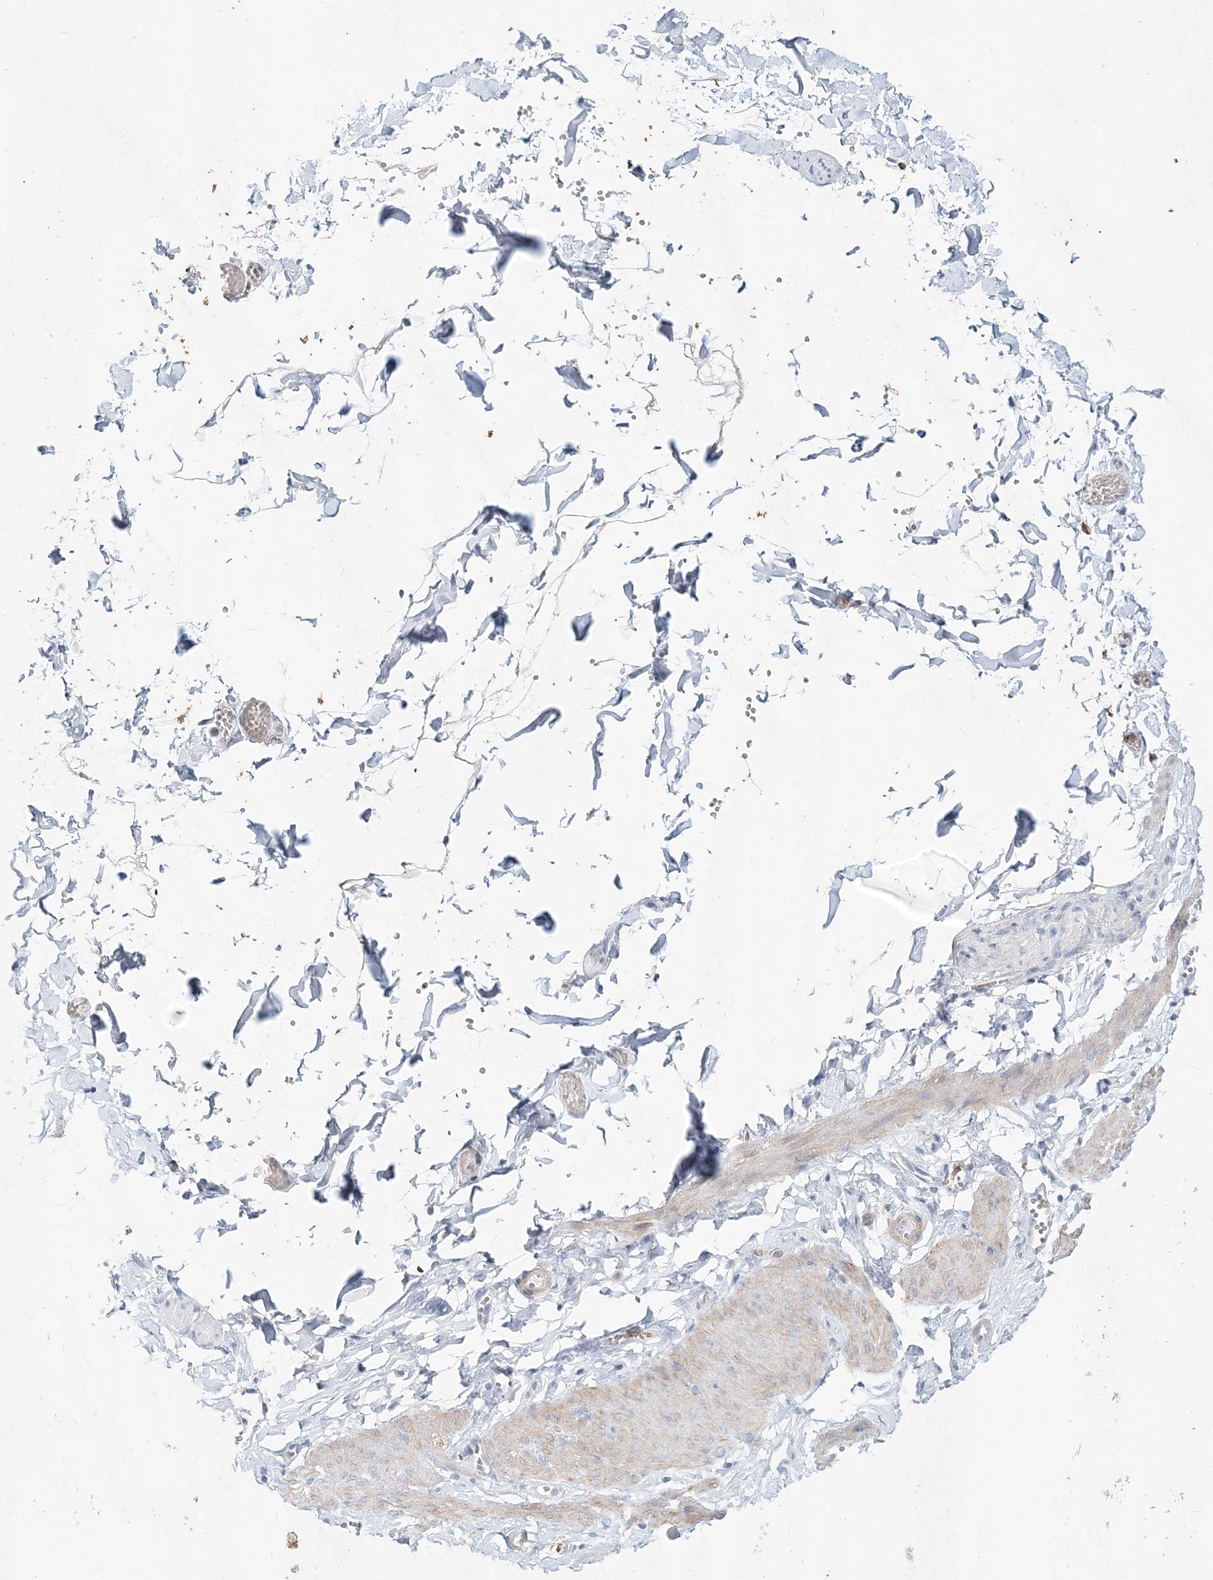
{"staining": {"intensity": "weak", "quantity": ">75%", "location": "cytoplasmic/membranous"}, "tissue": "adipose tissue", "cell_type": "Adipocytes", "image_type": "normal", "snomed": [{"axis": "morphology", "description": "Normal tissue, NOS"}, {"axis": "topography", "description": "Gallbladder"}, {"axis": "topography", "description": "Peripheral nerve tissue"}], "caption": "Weak cytoplasmic/membranous staining is seen in about >75% of adipocytes in unremarkable adipose tissue. (IHC, brightfield microscopy, high magnification).", "gene": "DNAH5", "patient": {"sex": "male", "age": 38}}